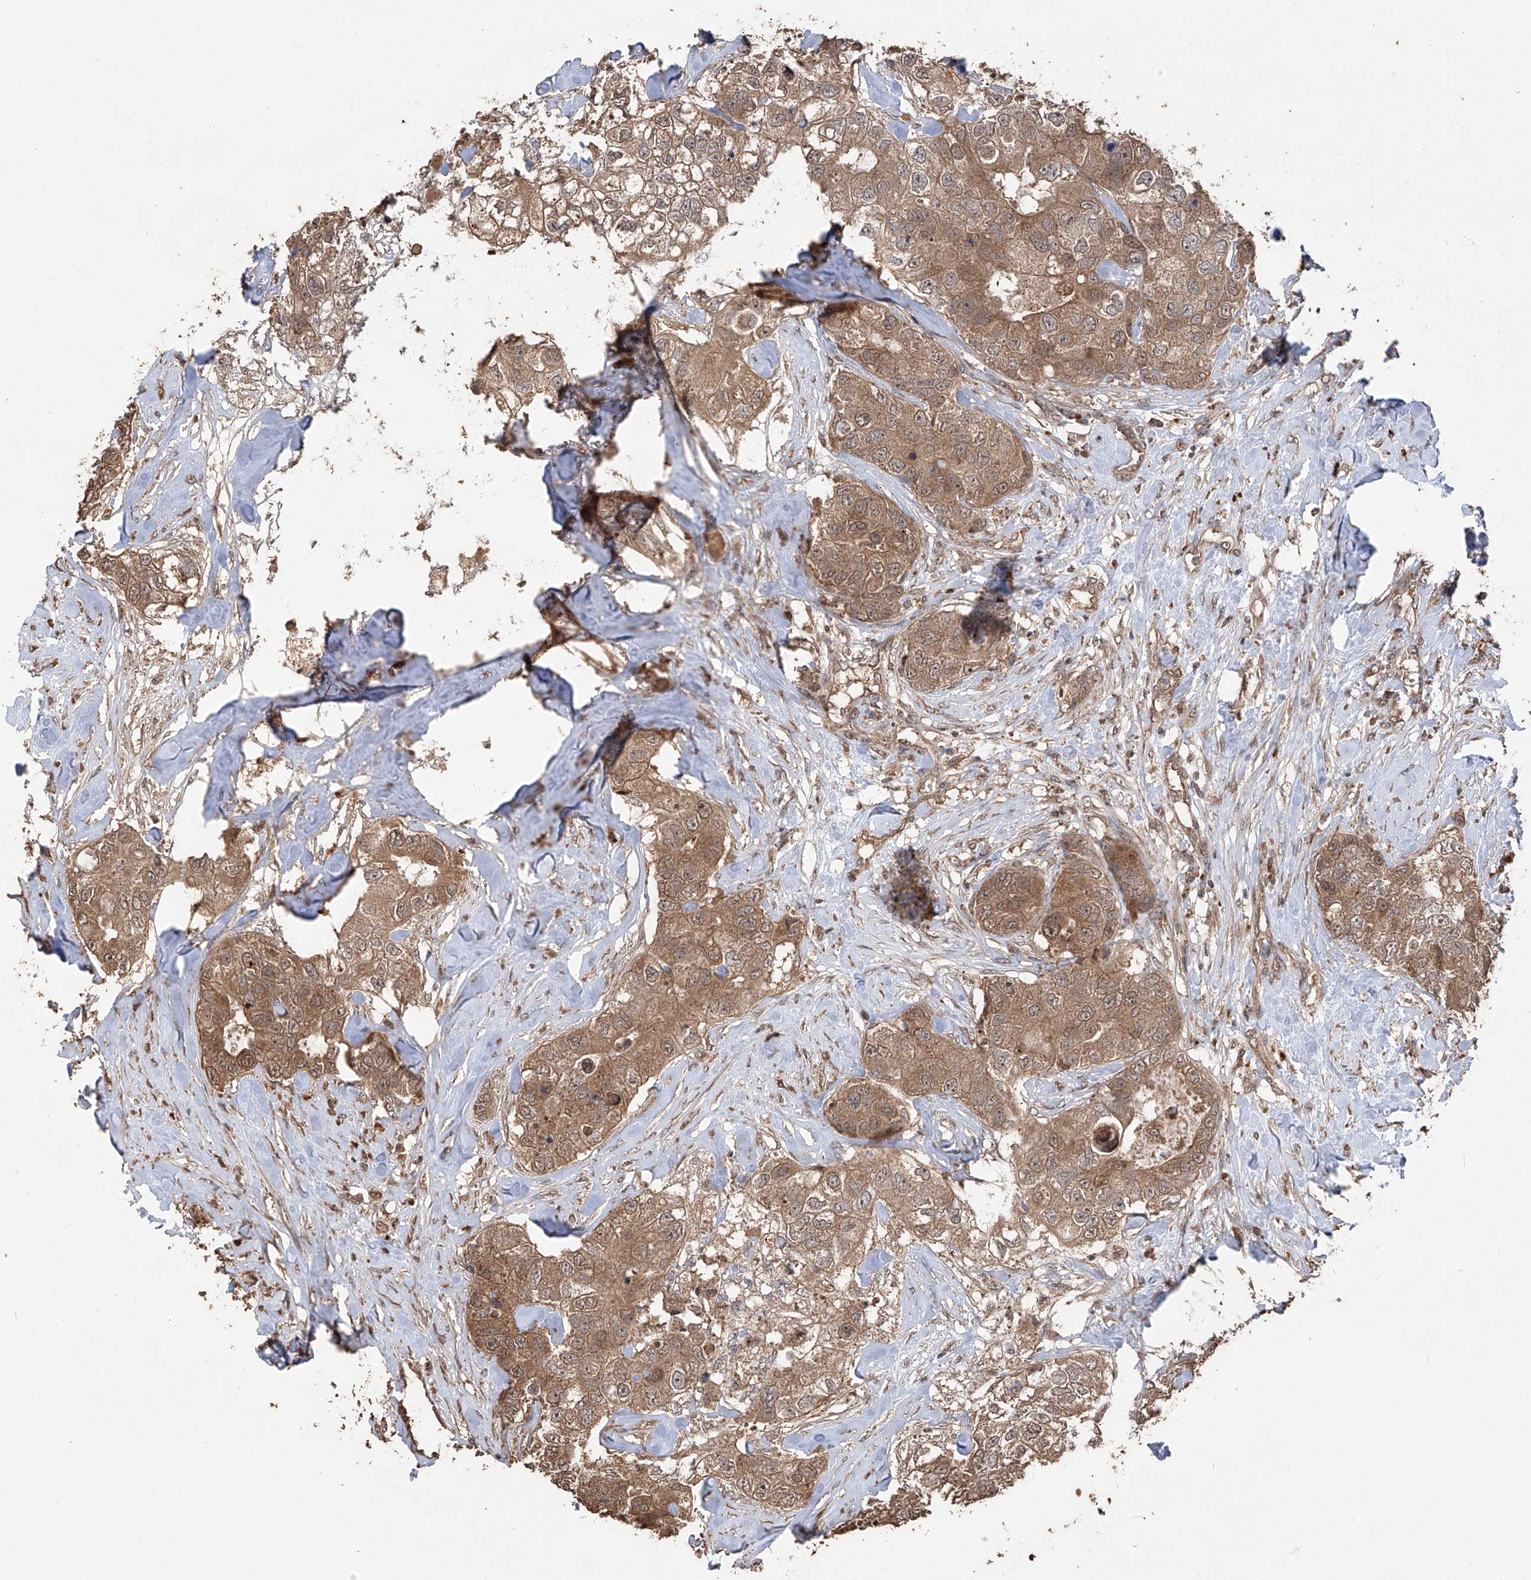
{"staining": {"intensity": "moderate", "quantity": ">75%", "location": "cytoplasmic/membranous,nuclear"}, "tissue": "breast cancer", "cell_type": "Tumor cells", "image_type": "cancer", "snomed": [{"axis": "morphology", "description": "Duct carcinoma"}, {"axis": "topography", "description": "Breast"}], "caption": "This is a histology image of IHC staining of breast cancer, which shows moderate positivity in the cytoplasmic/membranous and nuclear of tumor cells.", "gene": "FAM135A", "patient": {"sex": "female", "age": 62}}